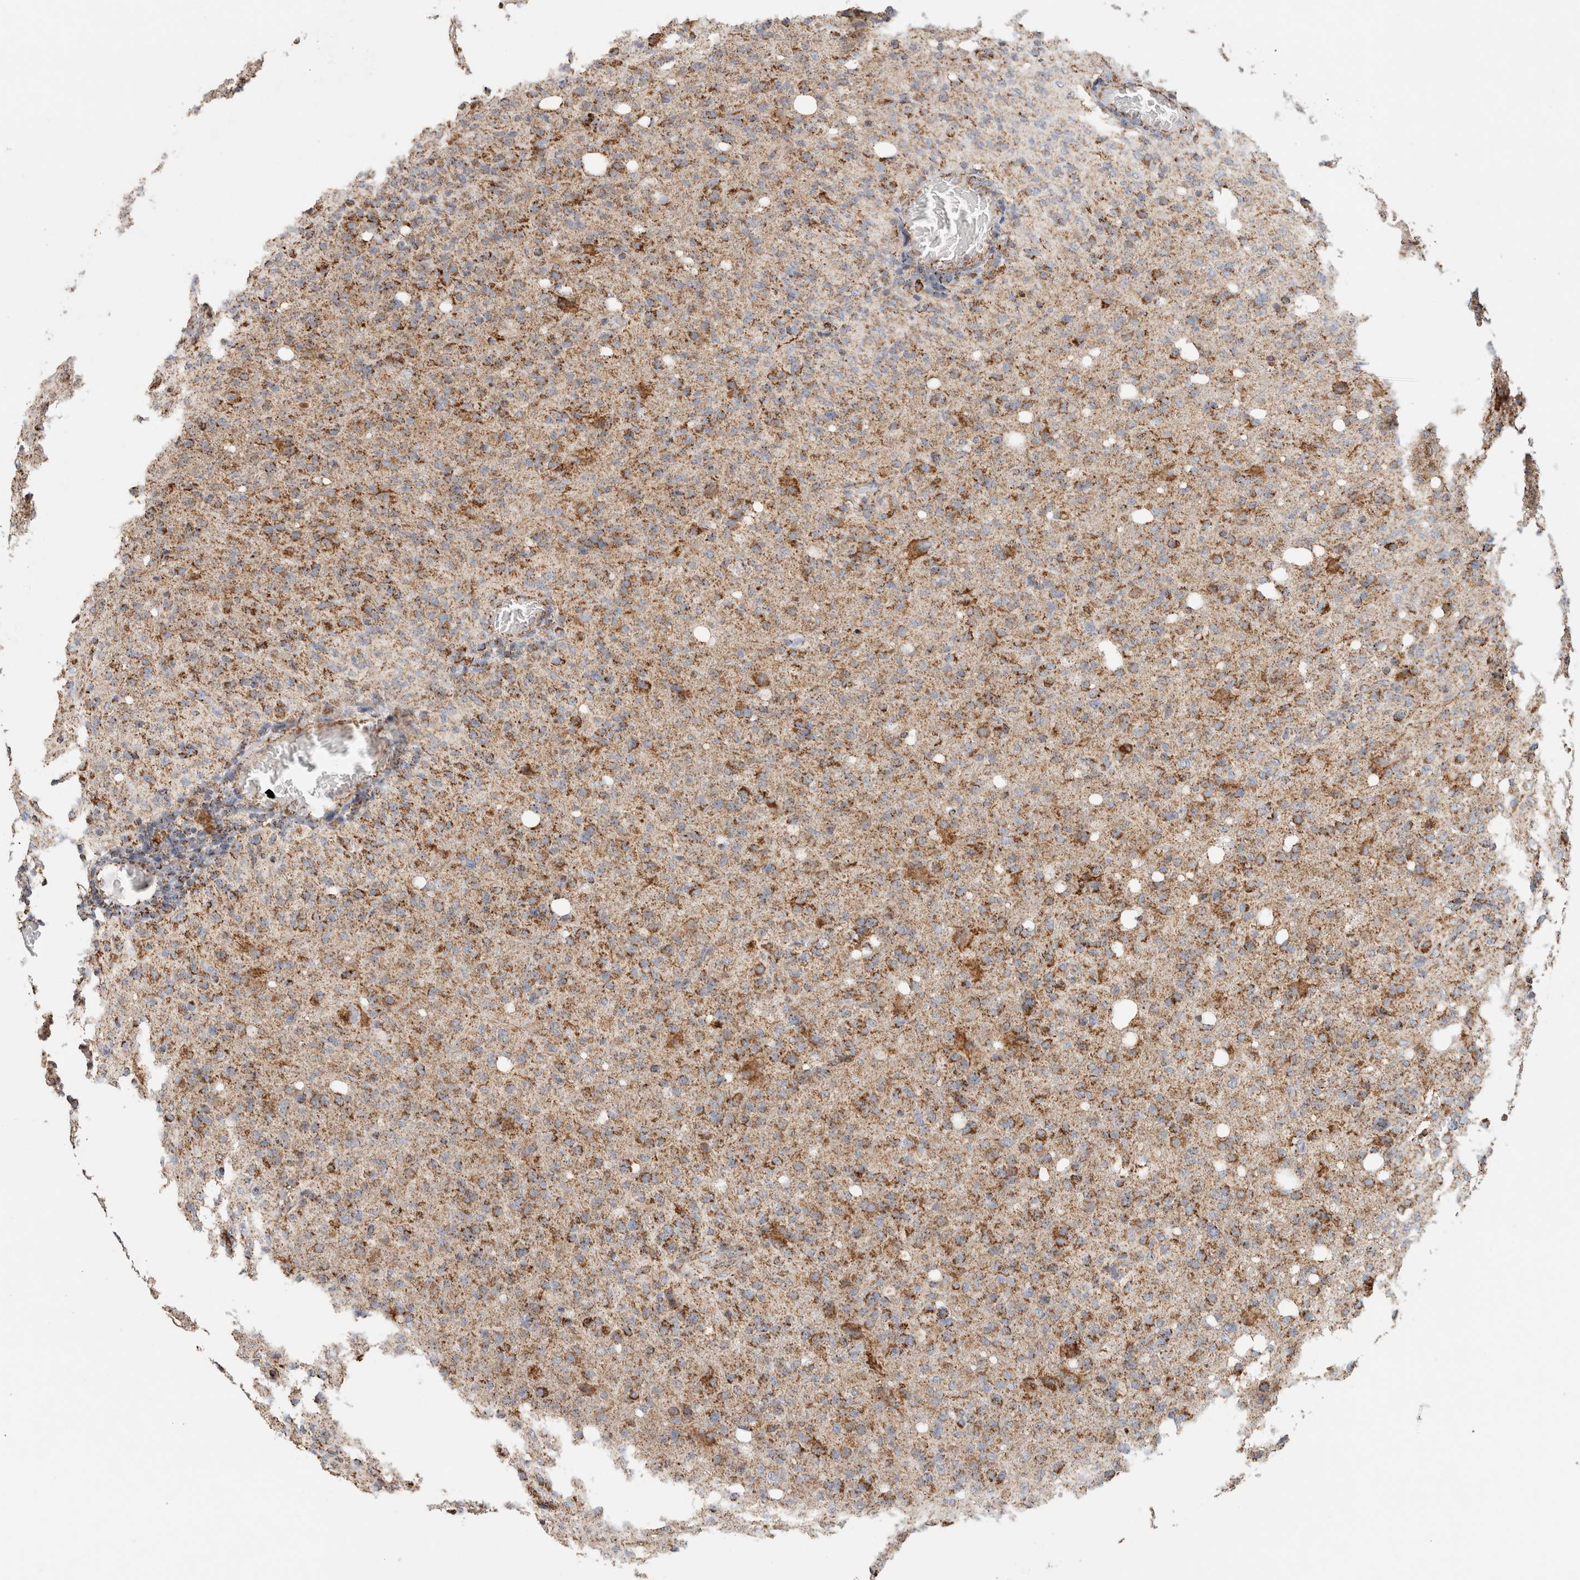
{"staining": {"intensity": "moderate", "quantity": ">75%", "location": "cytoplasmic/membranous"}, "tissue": "glioma", "cell_type": "Tumor cells", "image_type": "cancer", "snomed": [{"axis": "morphology", "description": "Glioma, malignant, High grade"}, {"axis": "topography", "description": "Brain"}], "caption": "A medium amount of moderate cytoplasmic/membranous positivity is identified in approximately >75% of tumor cells in malignant high-grade glioma tissue.", "gene": "C1QBP", "patient": {"sex": "female", "age": 57}}